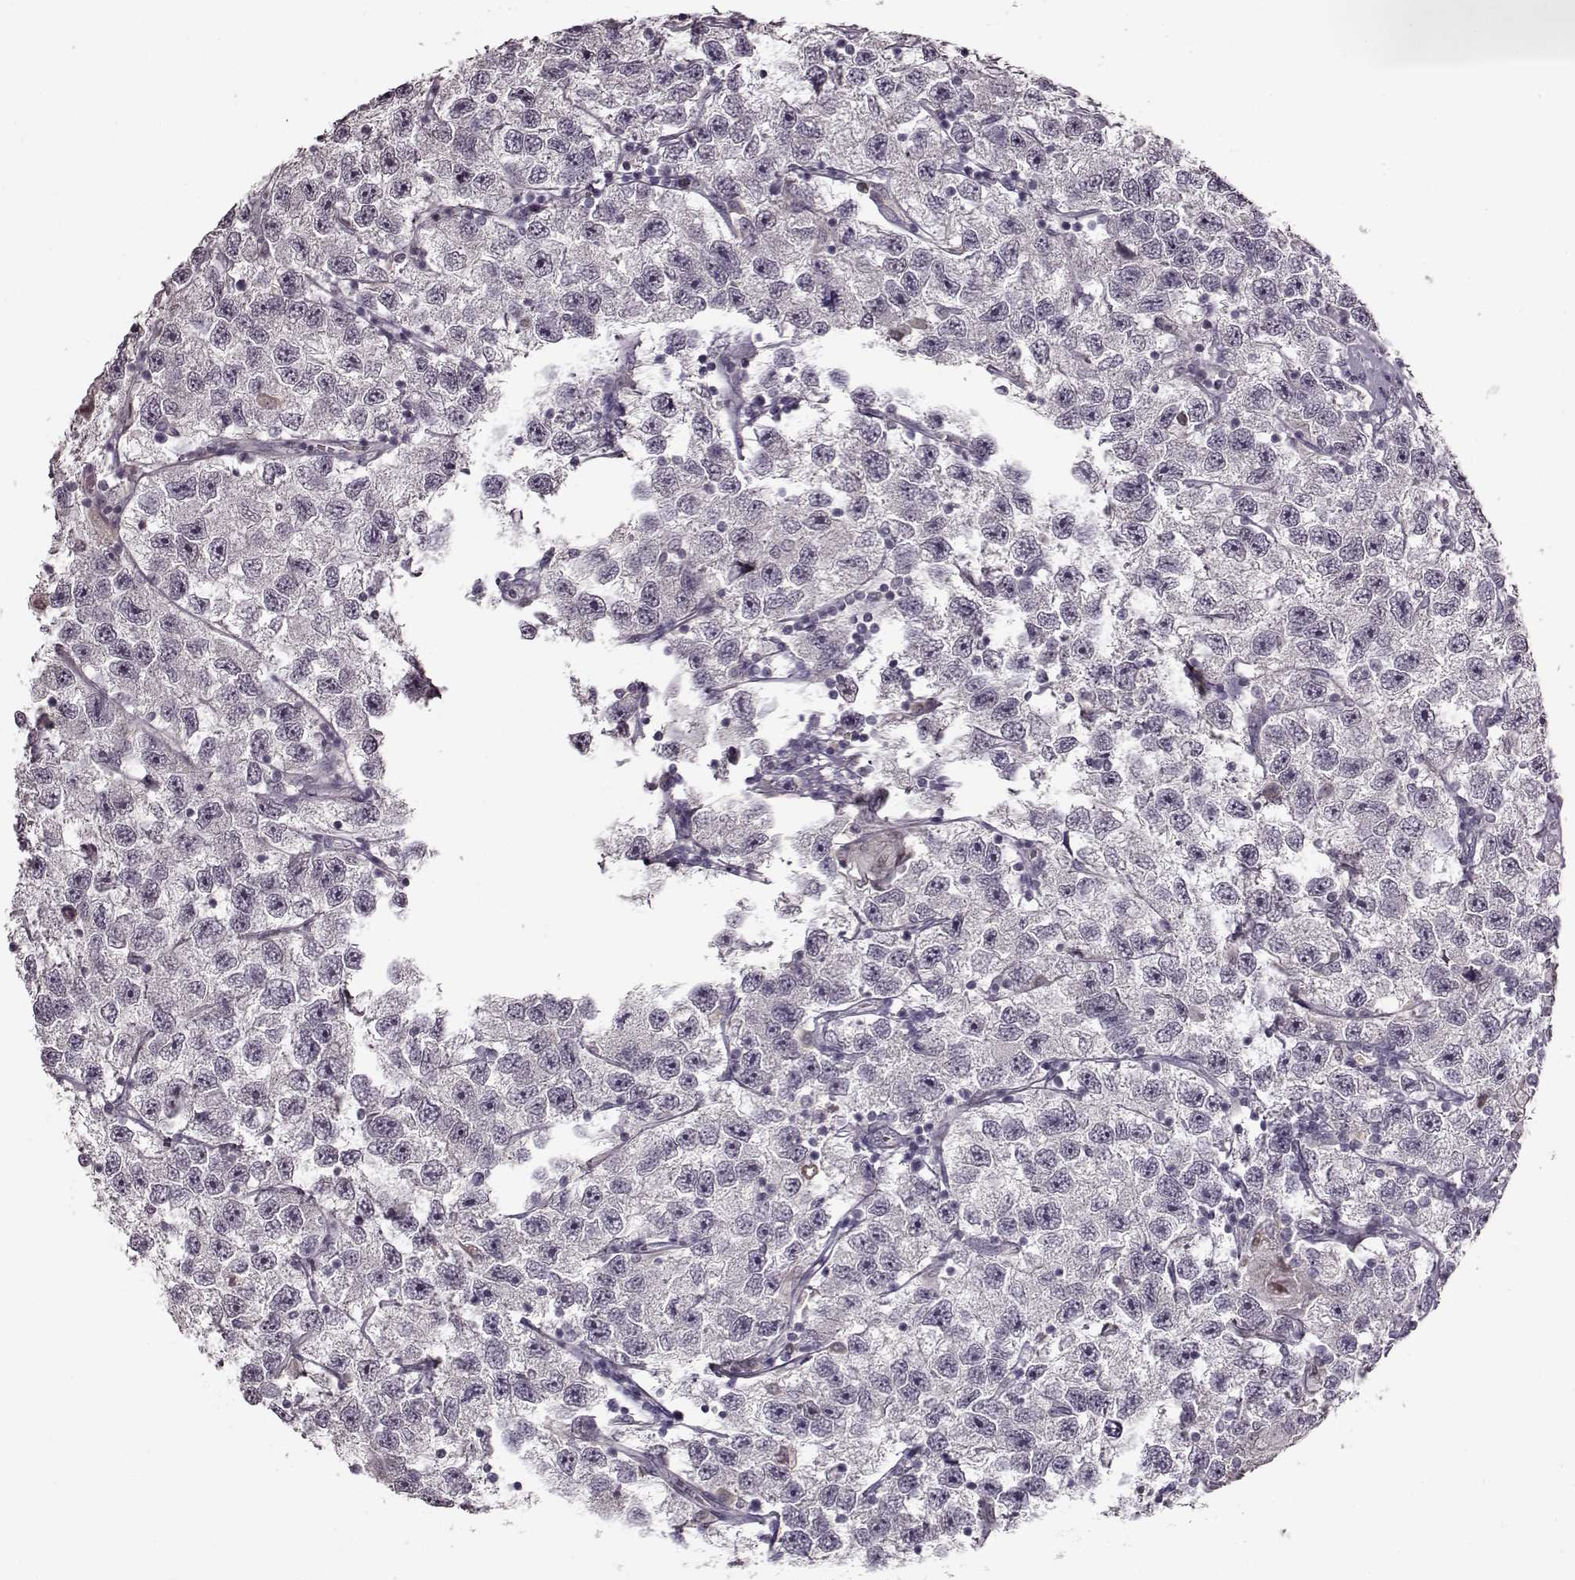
{"staining": {"intensity": "negative", "quantity": "none", "location": "none"}, "tissue": "testis cancer", "cell_type": "Tumor cells", "image_type": "cancer", "snomed": [{"axis": "morphology", "description": "Seminoma, NOS"}, {"axis": "topography", "description": "Testis"}], "caption": "Testis seminoma stained for a protein using immunohistochemistry (IHC) demonstrates no positivity tumor cells.", "gene": "CNGA3", "patient": {"sex": "male", "age": 26}}